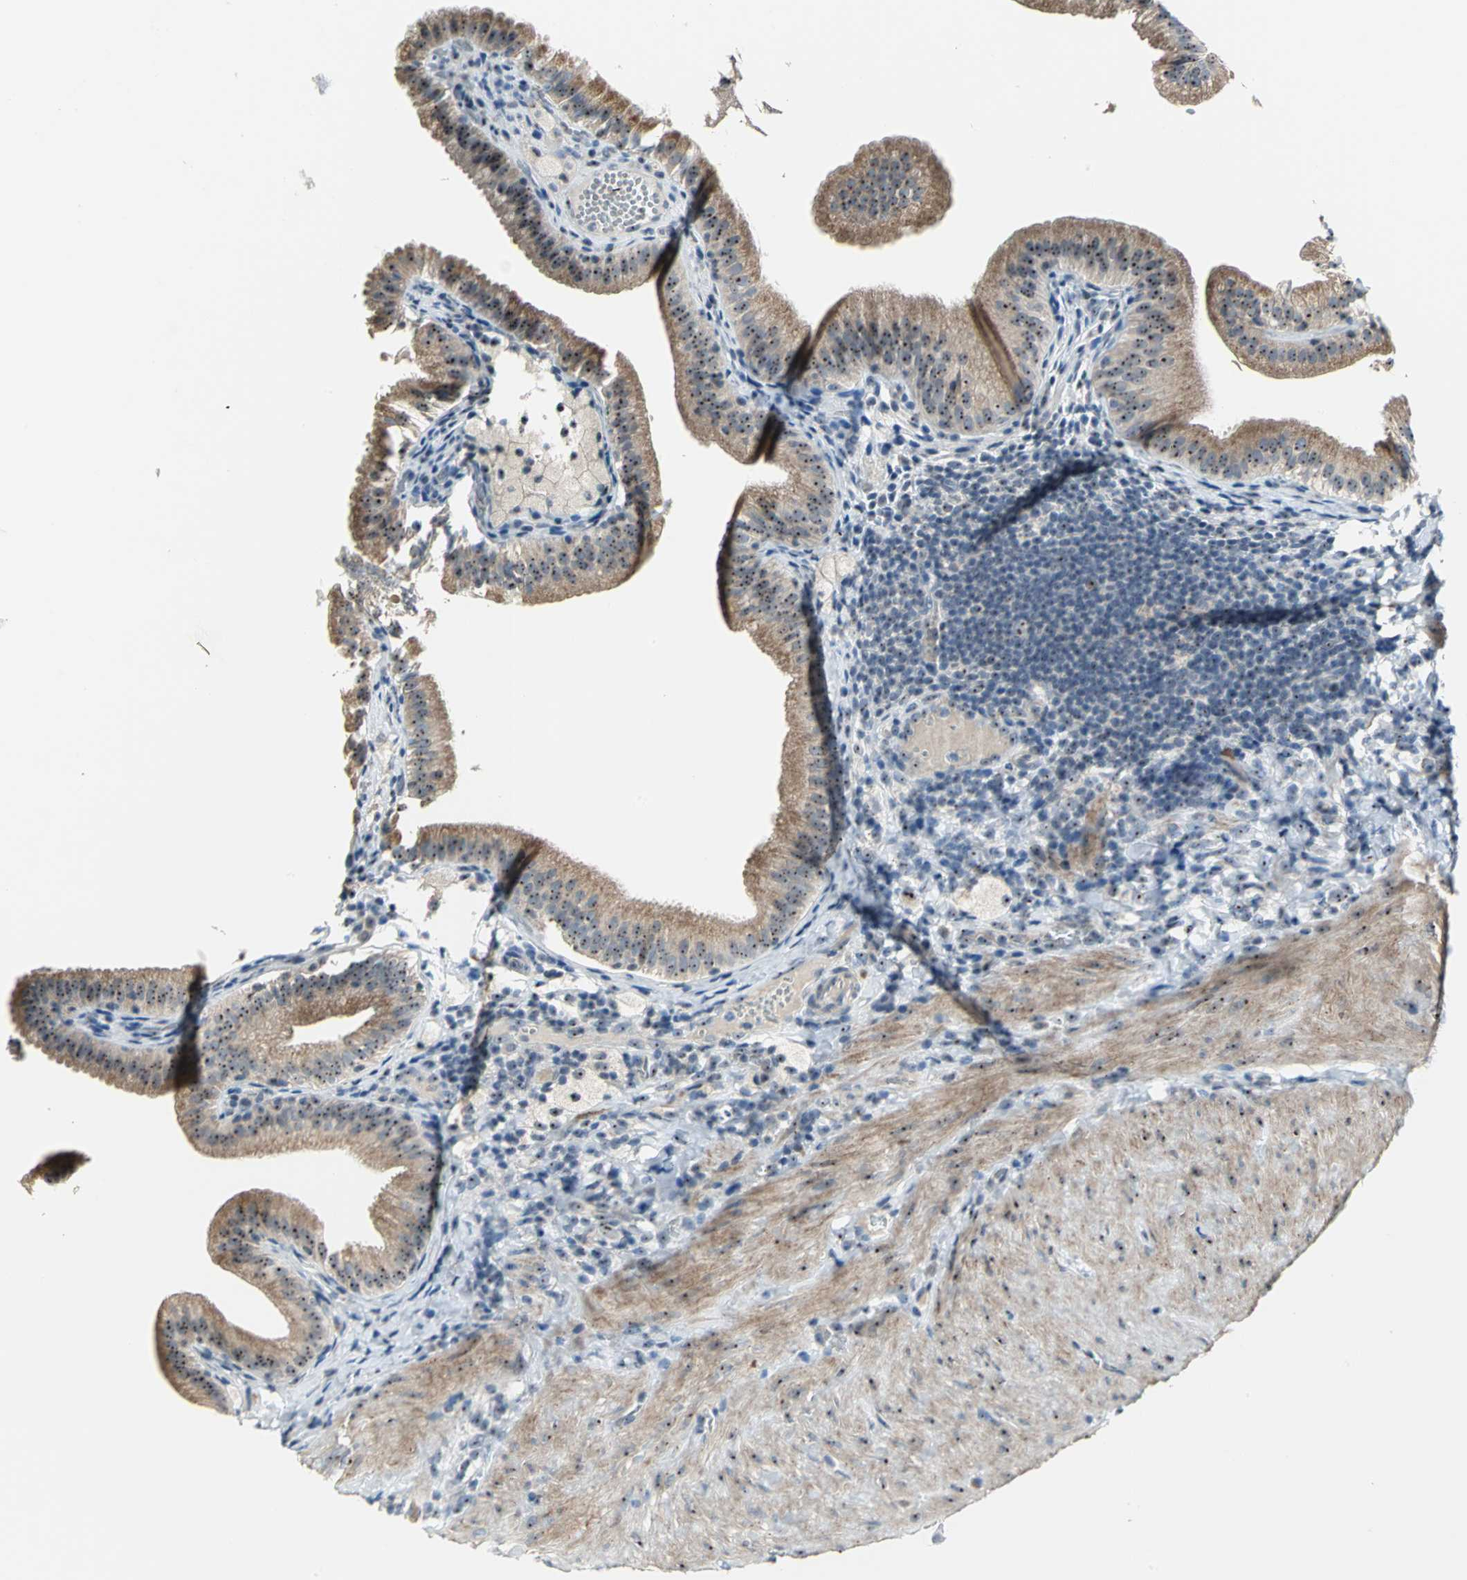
{"staining": {"intensity": "strong", "quantity": ">75%", "location": "nuclear"}, "tissue": "gallbladder", "cell_type": "Glandular cells", "image_type": "normal", "snomed": [{"axis": "morphology", "description": "Normal tissue, NOS"}, {"axis": "topography", "description": "Gallbladder"}], "caption": "Protein analysis of normal gallbladder displays strong nuclear positivity in approximately >75% of glandular cells.", "gene": "MYBBP1A", "patient": {"sex": "female", "age": 24}}